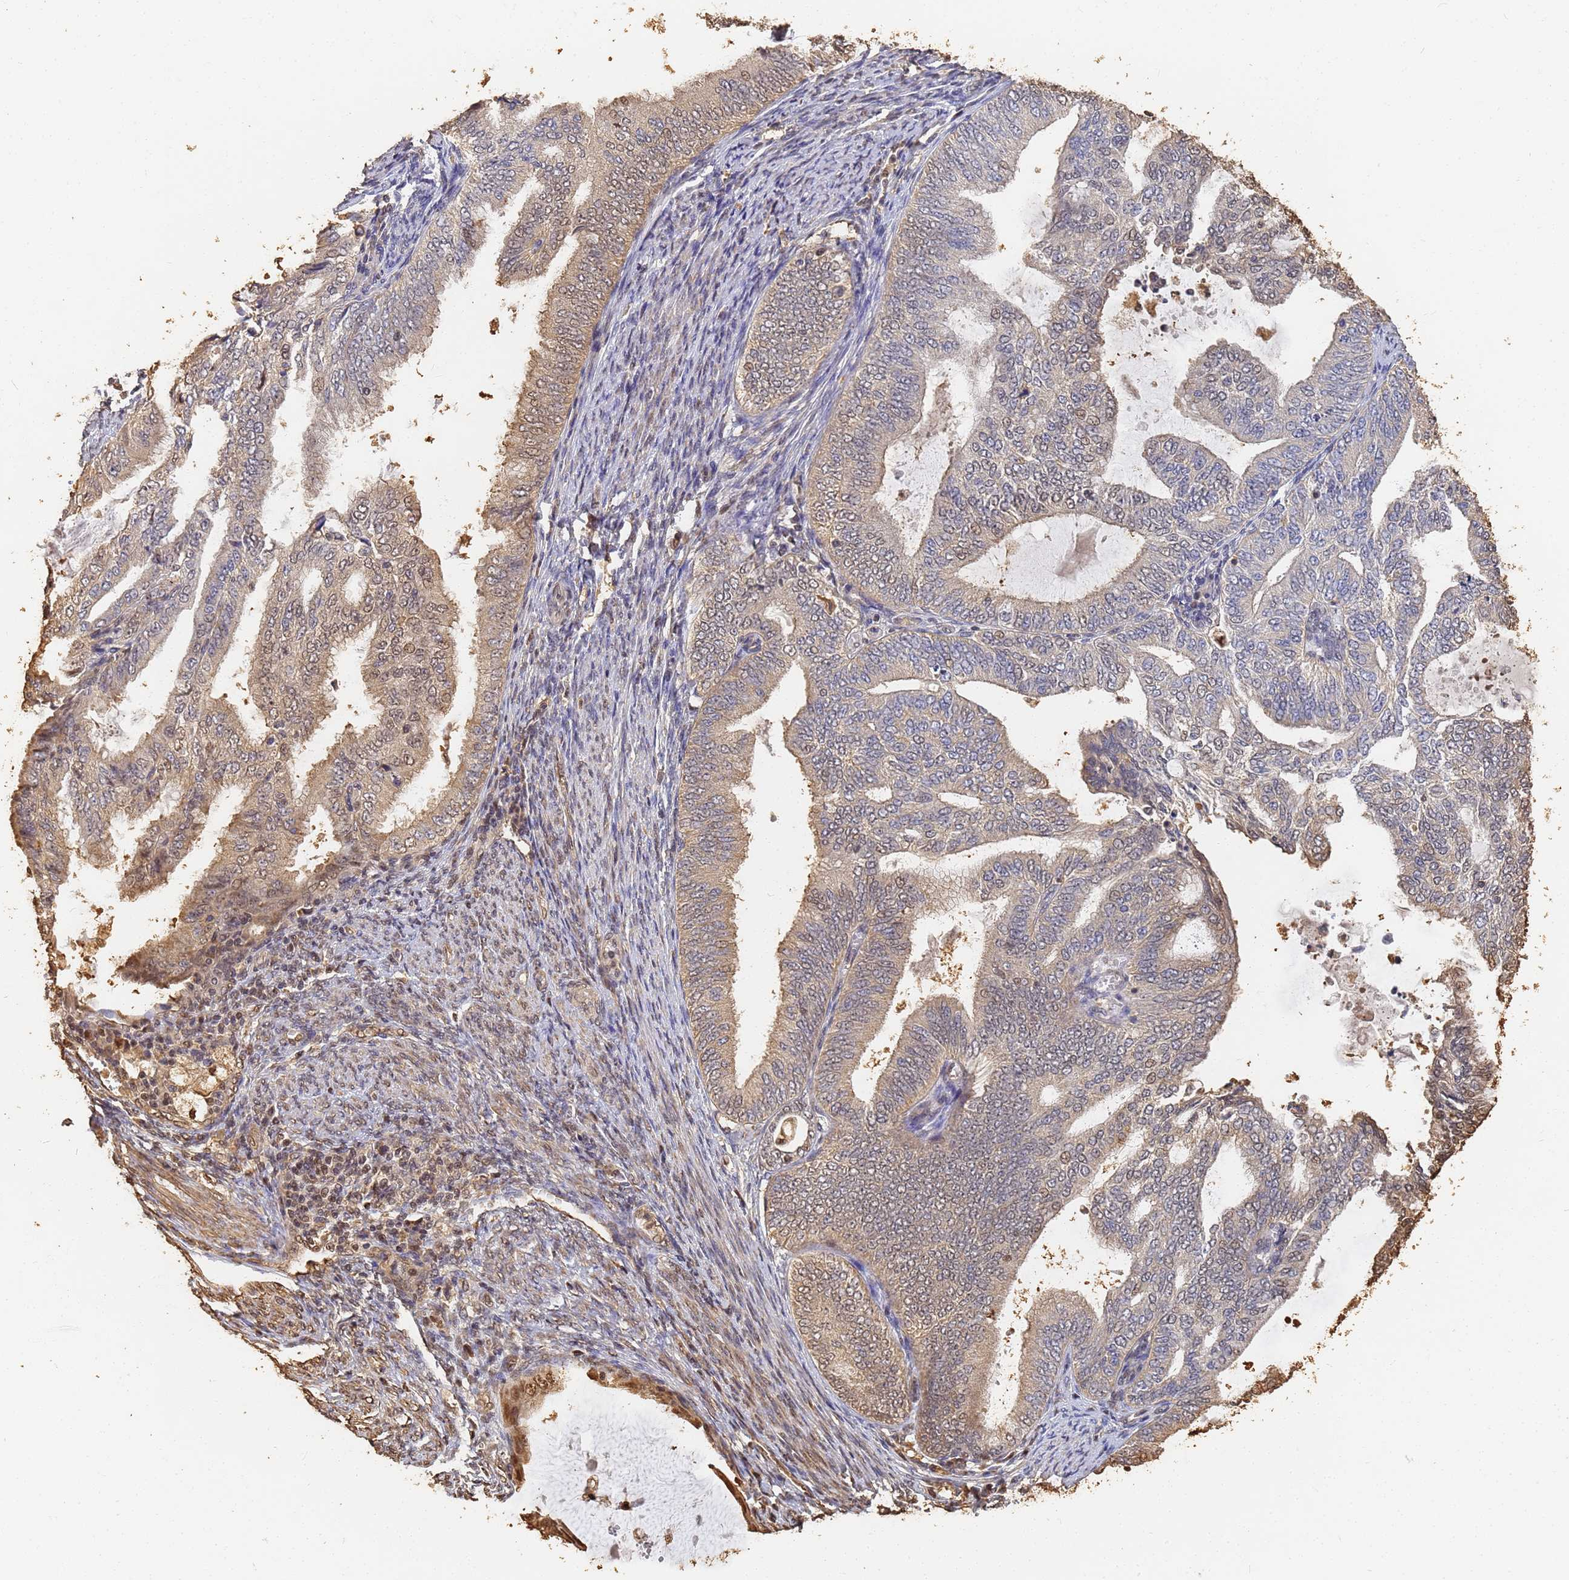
{"staining": {"intensity": "weak", "quantity": "25%-75%", "location": "nuclear"}, "tissue": "endometrial cancer", "cell_type": "Tumor cells", "image_type": "cancer", "snomed": [{"axis": "morphology", "description": "Adenocarcinoma, NOS"}, {"axis": "topography", "description": "Endometrium"}], "caption": "Tumor cells show weak nuclear expression in about 25%-75% of cells in adenocarcinoma (endometrial).", "gene": "JAK2", "patient": {"sex": "female", "age": 58}}